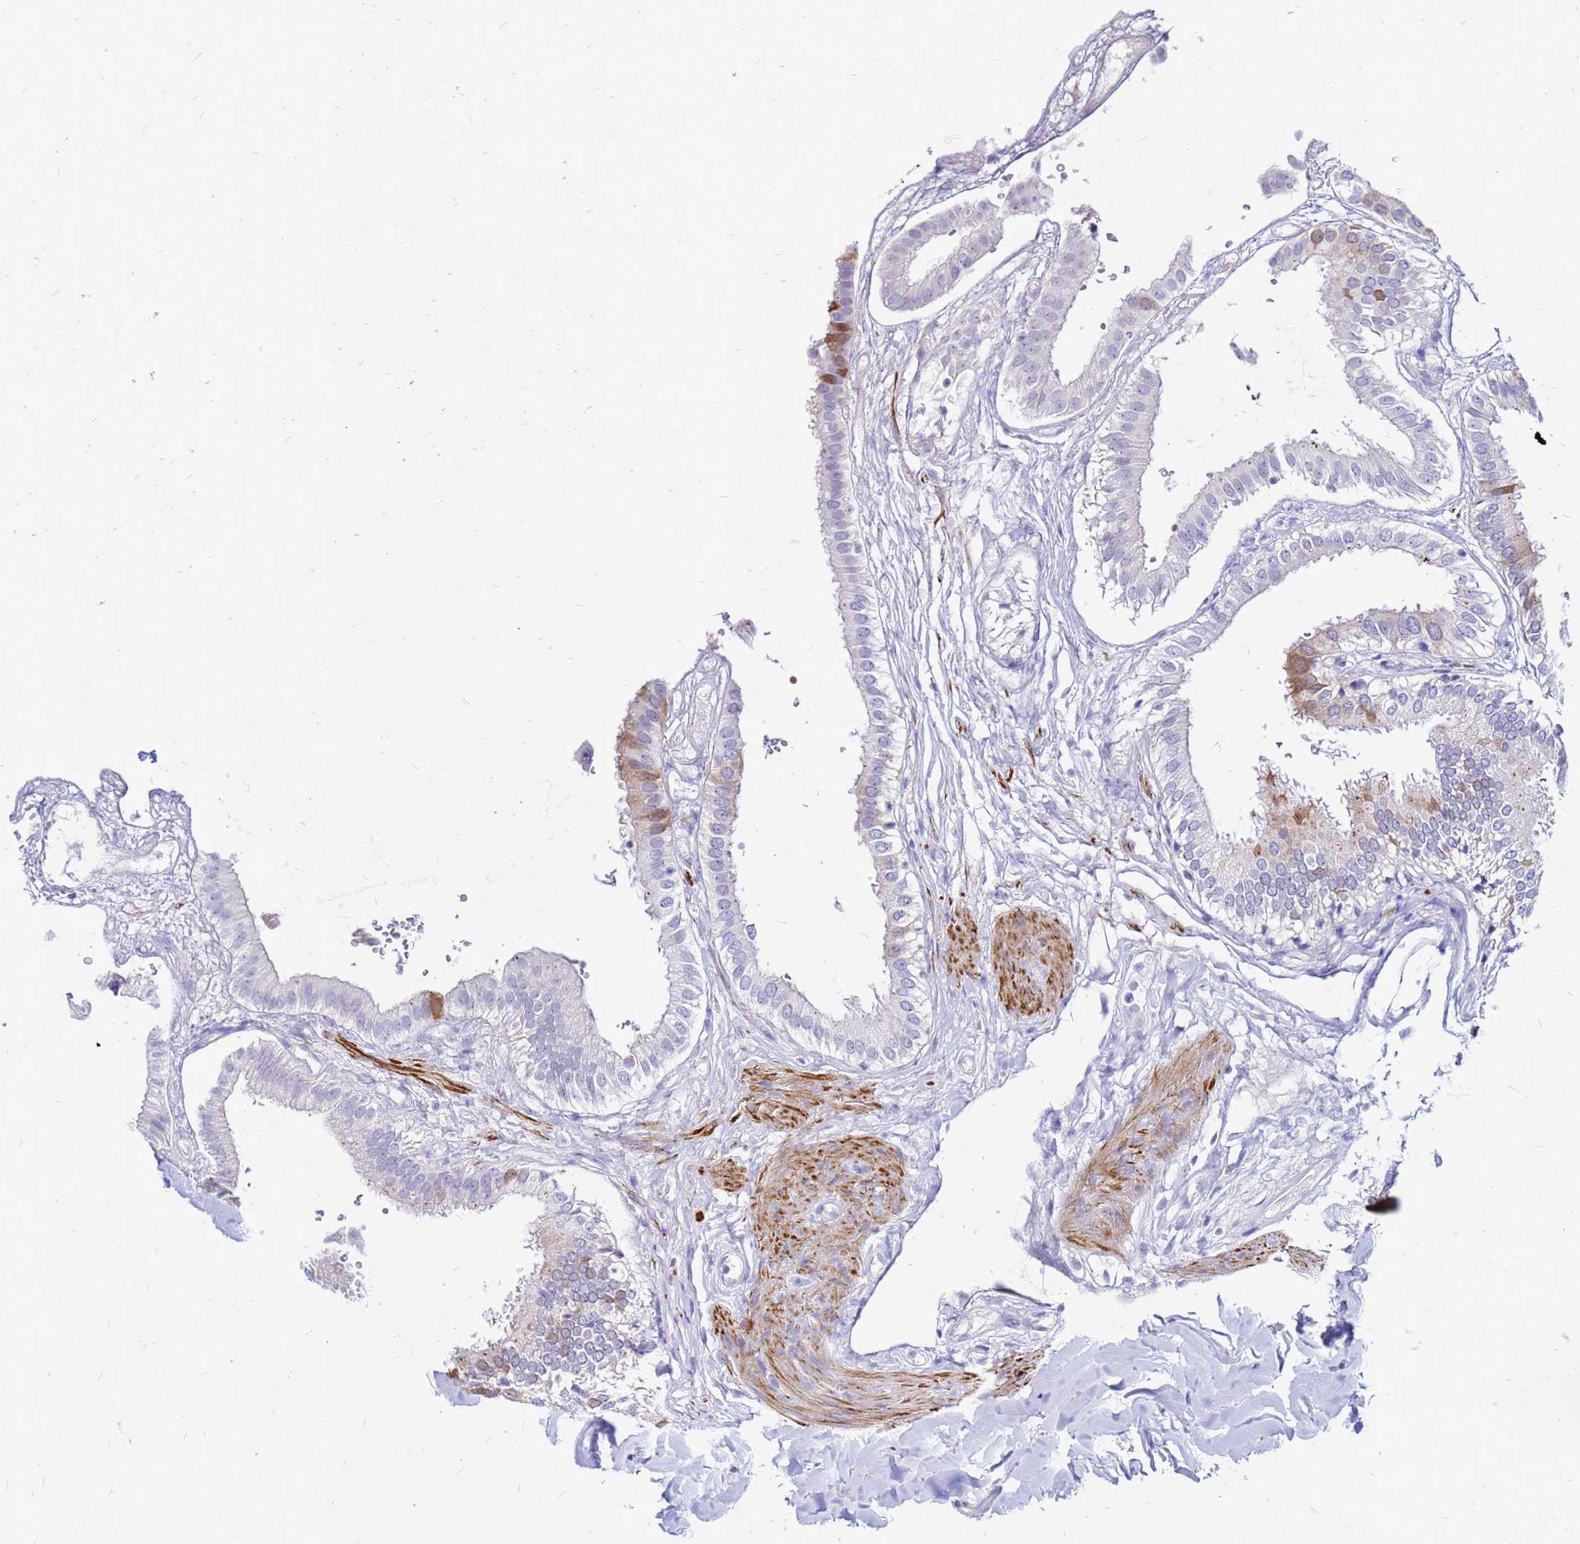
{"staining": {"intensity": "moderate", "quantity": "<25%", "location": "cytoplasmic/membranous"}, "tissue": "gallbladder", "cell_type": "Glandular cells", "image_type": "normal", "snomed": [{"axis": "morphology", "description": "Normal tissue, NOS"}, {"axis": "topography", "description": "Gallbladder"}], "caption": "An immunohistochemistry (IHC) image of normal tissue is shown. Protein staining in brown labels moderate cytoplasmic/membranous positivity in gallbladder within glandular cells.", "gene": "FHIP1A", "patient": {"sex": "female", "age": 61}}